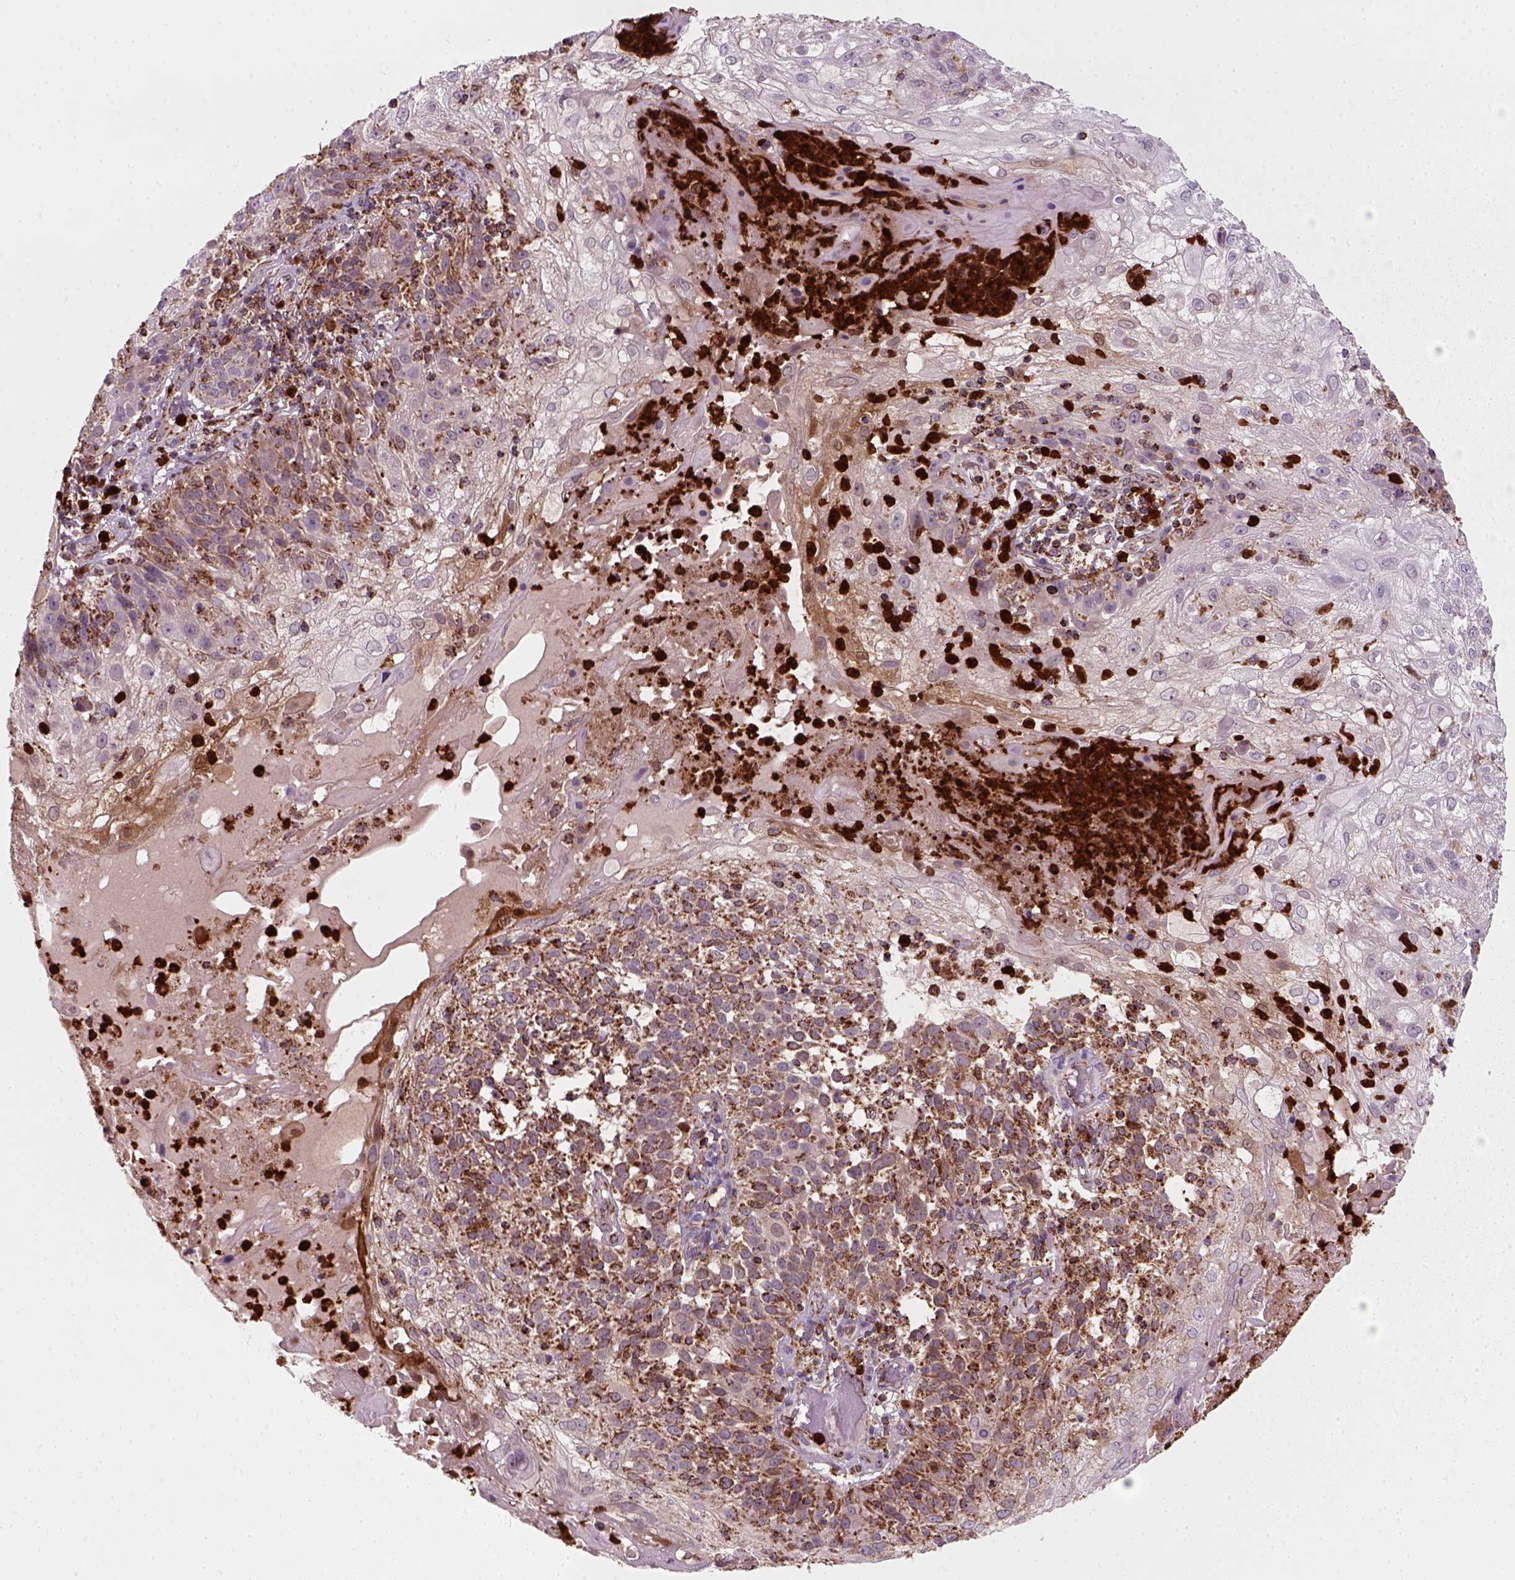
{"staining": {"intensity": "moderate", "quantity": "<25%", "location": "cytoplasmic/membranous"}, "tissue": "skin cancer", "cell_type": "Tumor cells", "image_type": "cancer", "snomed": [{"axis": "morphology", "description": "Normal tissue, NOS"}, {"axis": "morphology", "description": "Squamous cell carcinoma, NOS"}, {"axis": "topography", "description": "Skin"}], "caption": "Protein expression analysis of skin cancer (squamous cell carcinoma) exhibits moderate cytoplasmic/membranous staining in approximately <25% of tumor cells.", "gene": "NUDT16L1", "patient": {"sex": "female", "age": 83}}